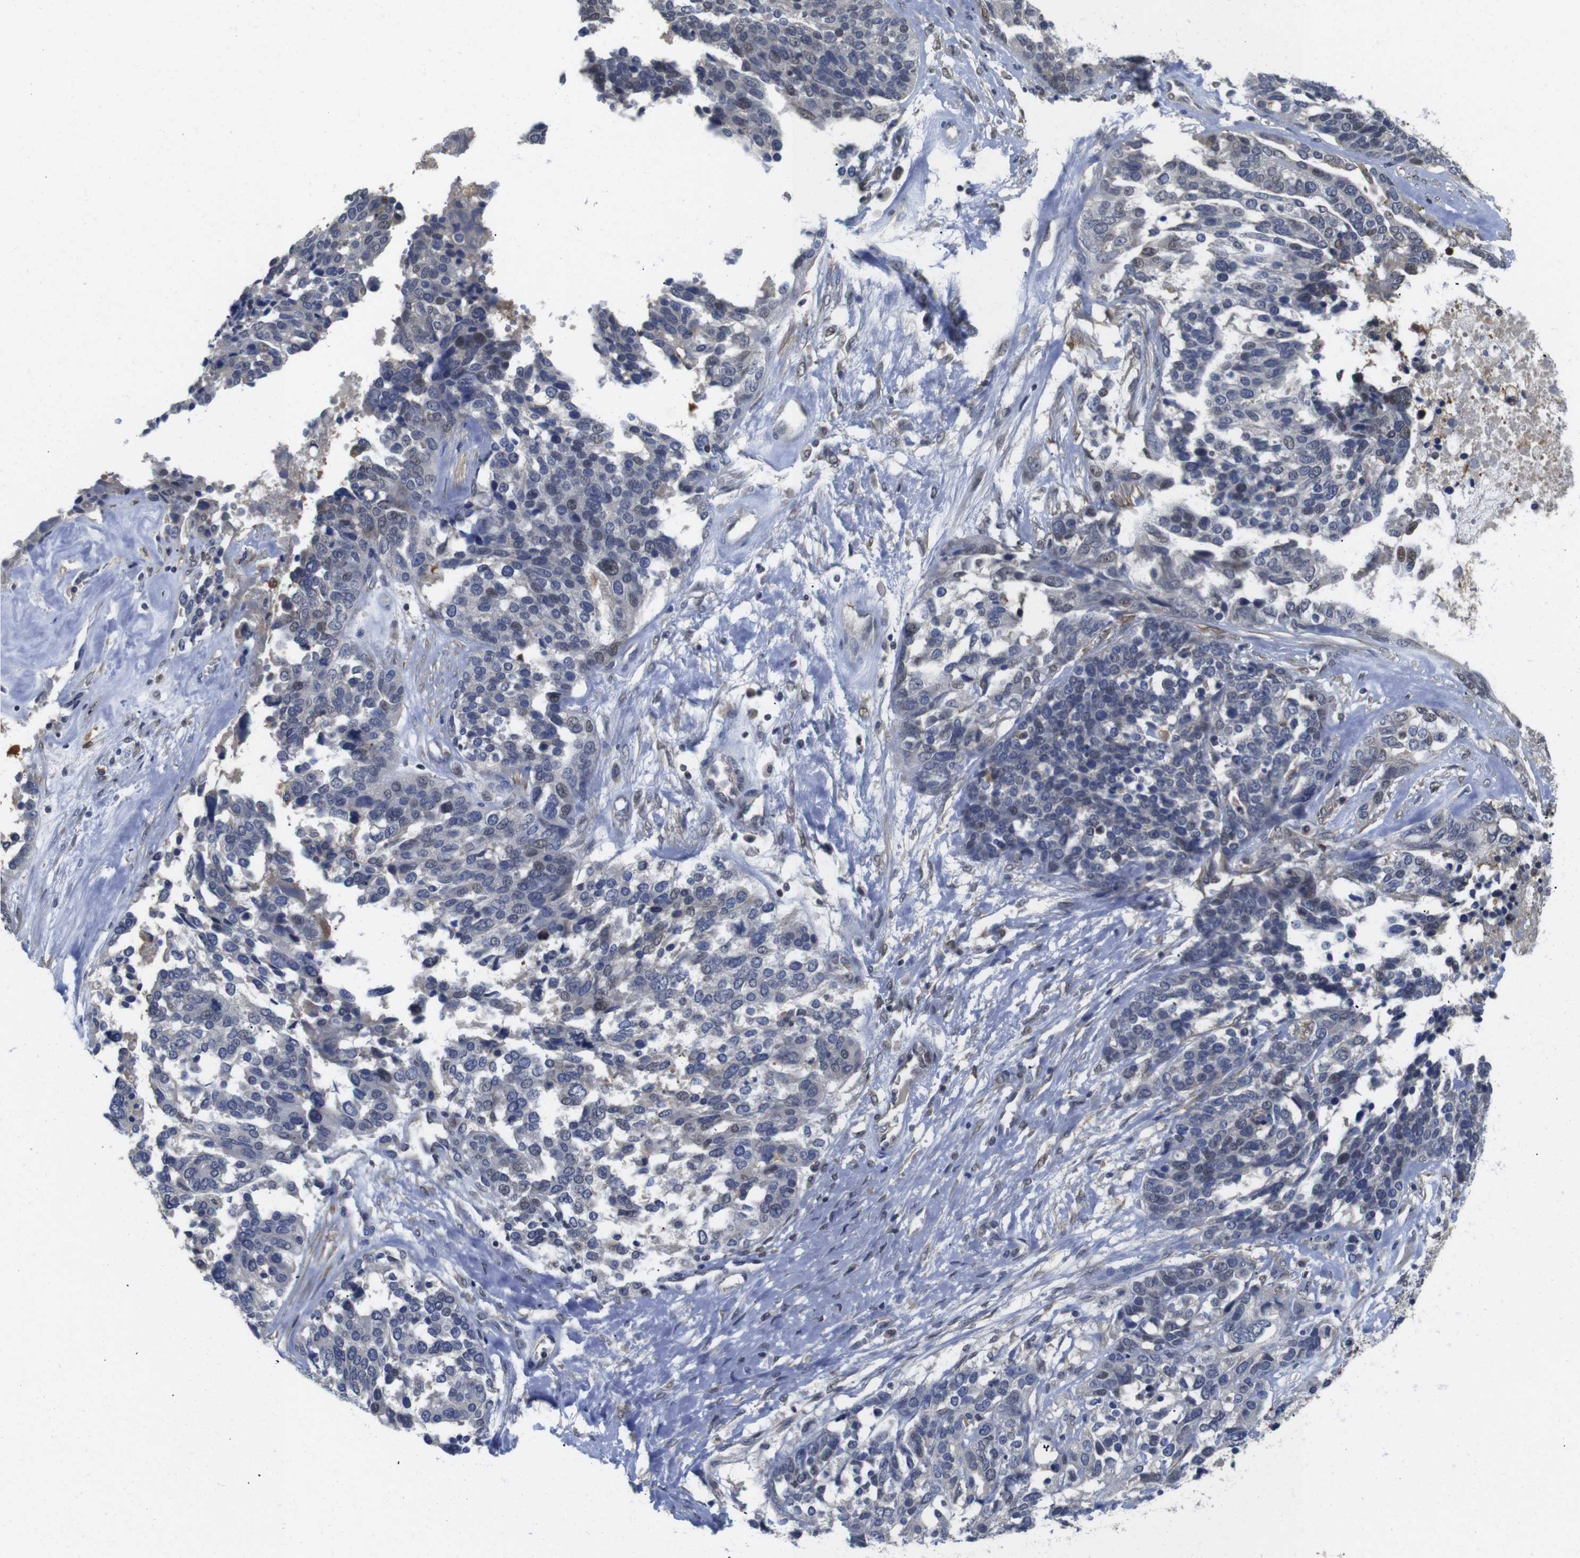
{"staining": {"intensity": "weak", "quantity": "<25%", "location": "nuclear"}, "tissue": "ovarian cancer", "cell_type": "Tumor cells", "image_type": "cancer", "snomed": [{"axis": "morphology", "description": "Cystadenocarcinoma, serous, NOS"}, {"axis": "topography", "description": "Ovary"}], "caption": "The IHC image has no significant expression in tumor cells of ovarian serous cystadenocarcinoma tissue. (Brightfield microscopy of DAB (3,3'-diaminobenzidine) immunohistochemistry at high magnification).", "gene": "FNTA", "patient": {"sex": "female", "age": 44}}